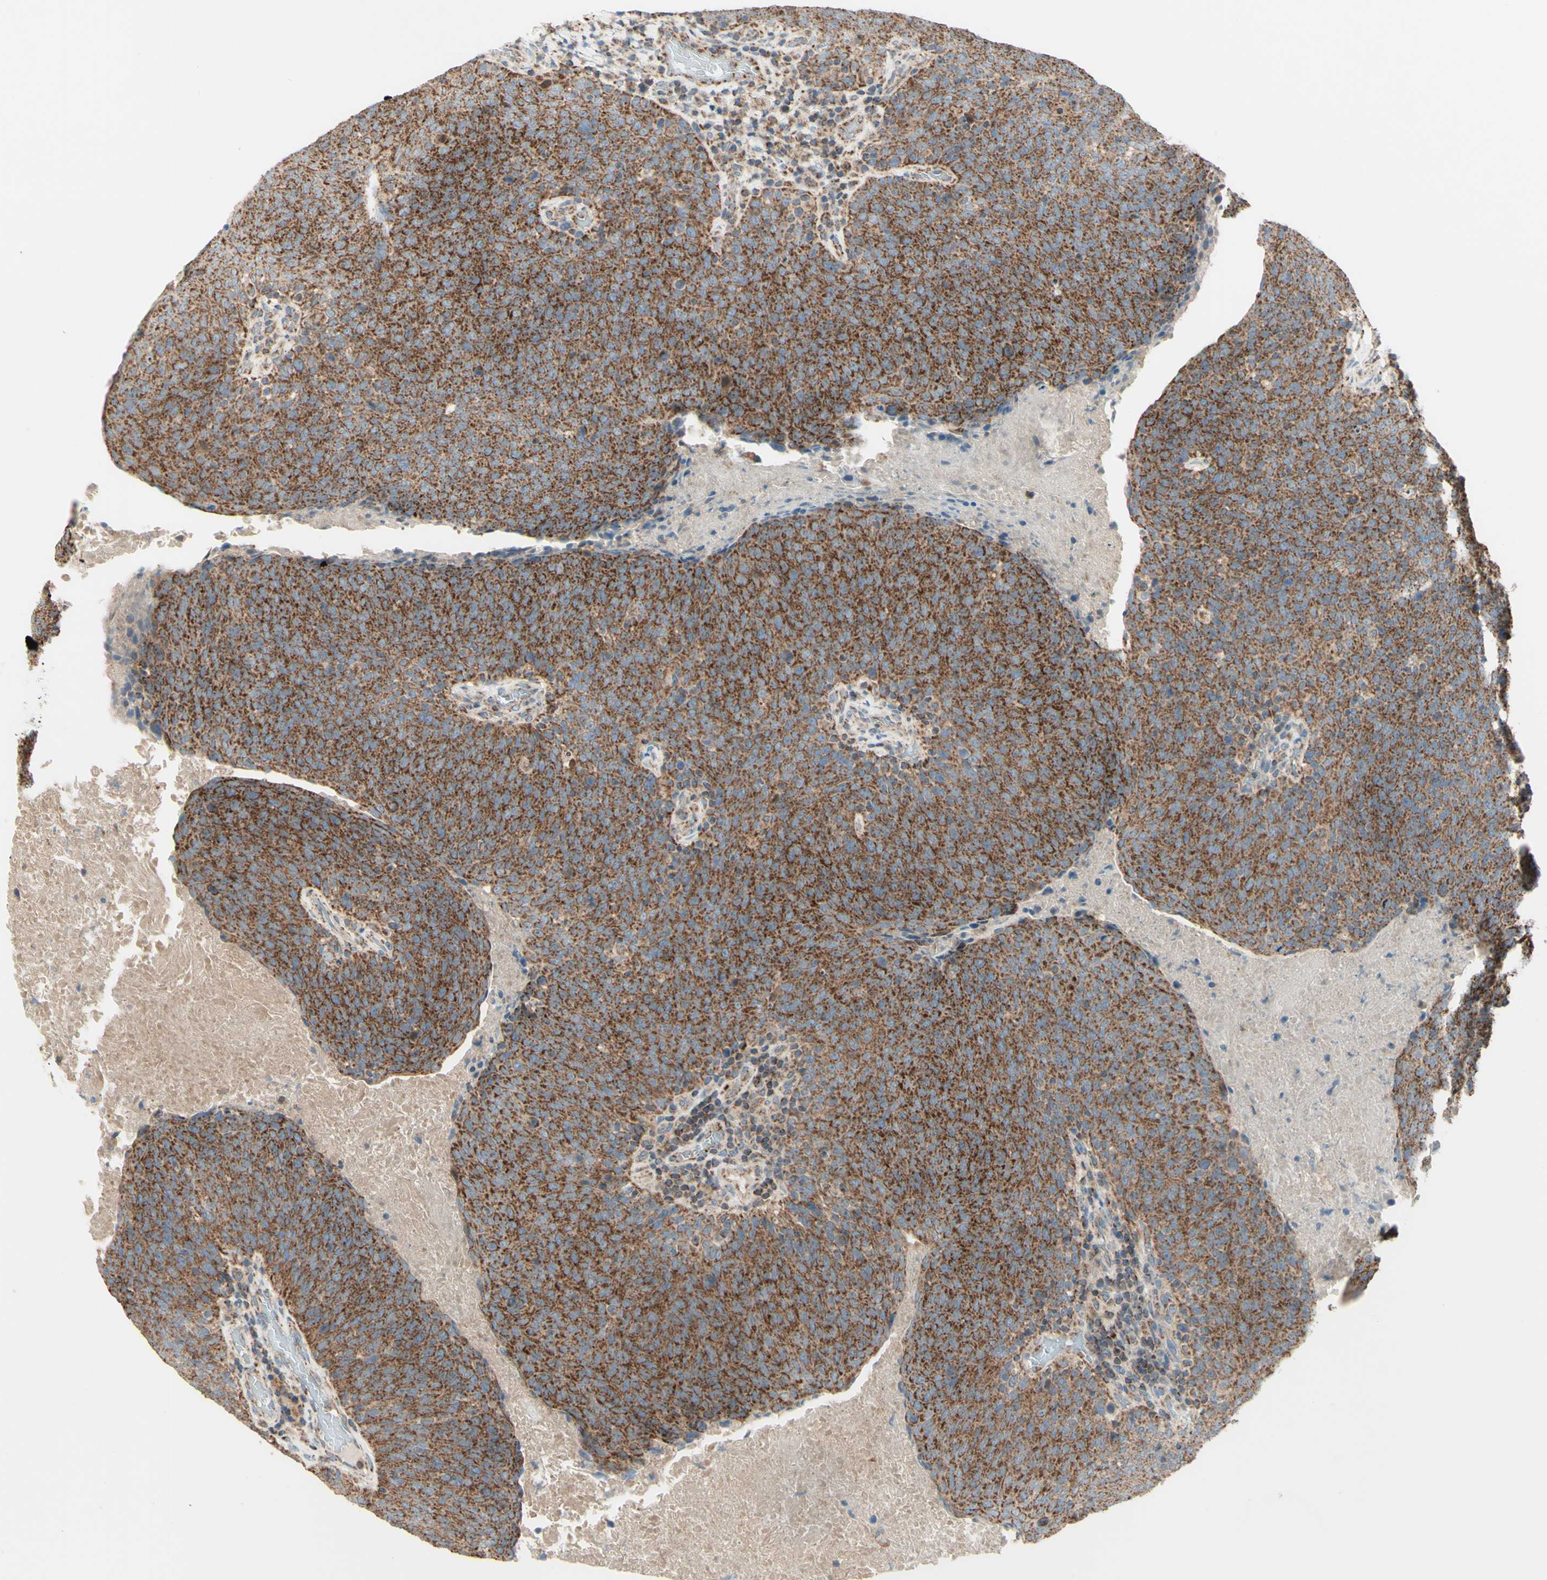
{"staining": {"intensity": "strong", "quantity": ">75%", "location": "cytoplasmic/membranous"}, "tissue": "head and neck cancer", "cell_type": "Tumor cells", "image_type": "cancer", "snomed": [{"axis": "morphology", "description": "Squamous cell carcinoma, NOS"}, {"axis": "morphology", "description": "Squamous cell carcinoma, metastatic, NOS"}, {"axis": "topography", "description": "Lymph node"}, {"axis": "topography", "description": "Head-Neck"}], "caption": "Brown immunohistochemical staining in human head and neck squamous cell carcinoma displays strong cytoplasmic/membranous staining in about >75% of tumor cells.", "gene": "ARMC10", "patient": {"sex": "male", "age": 62}}